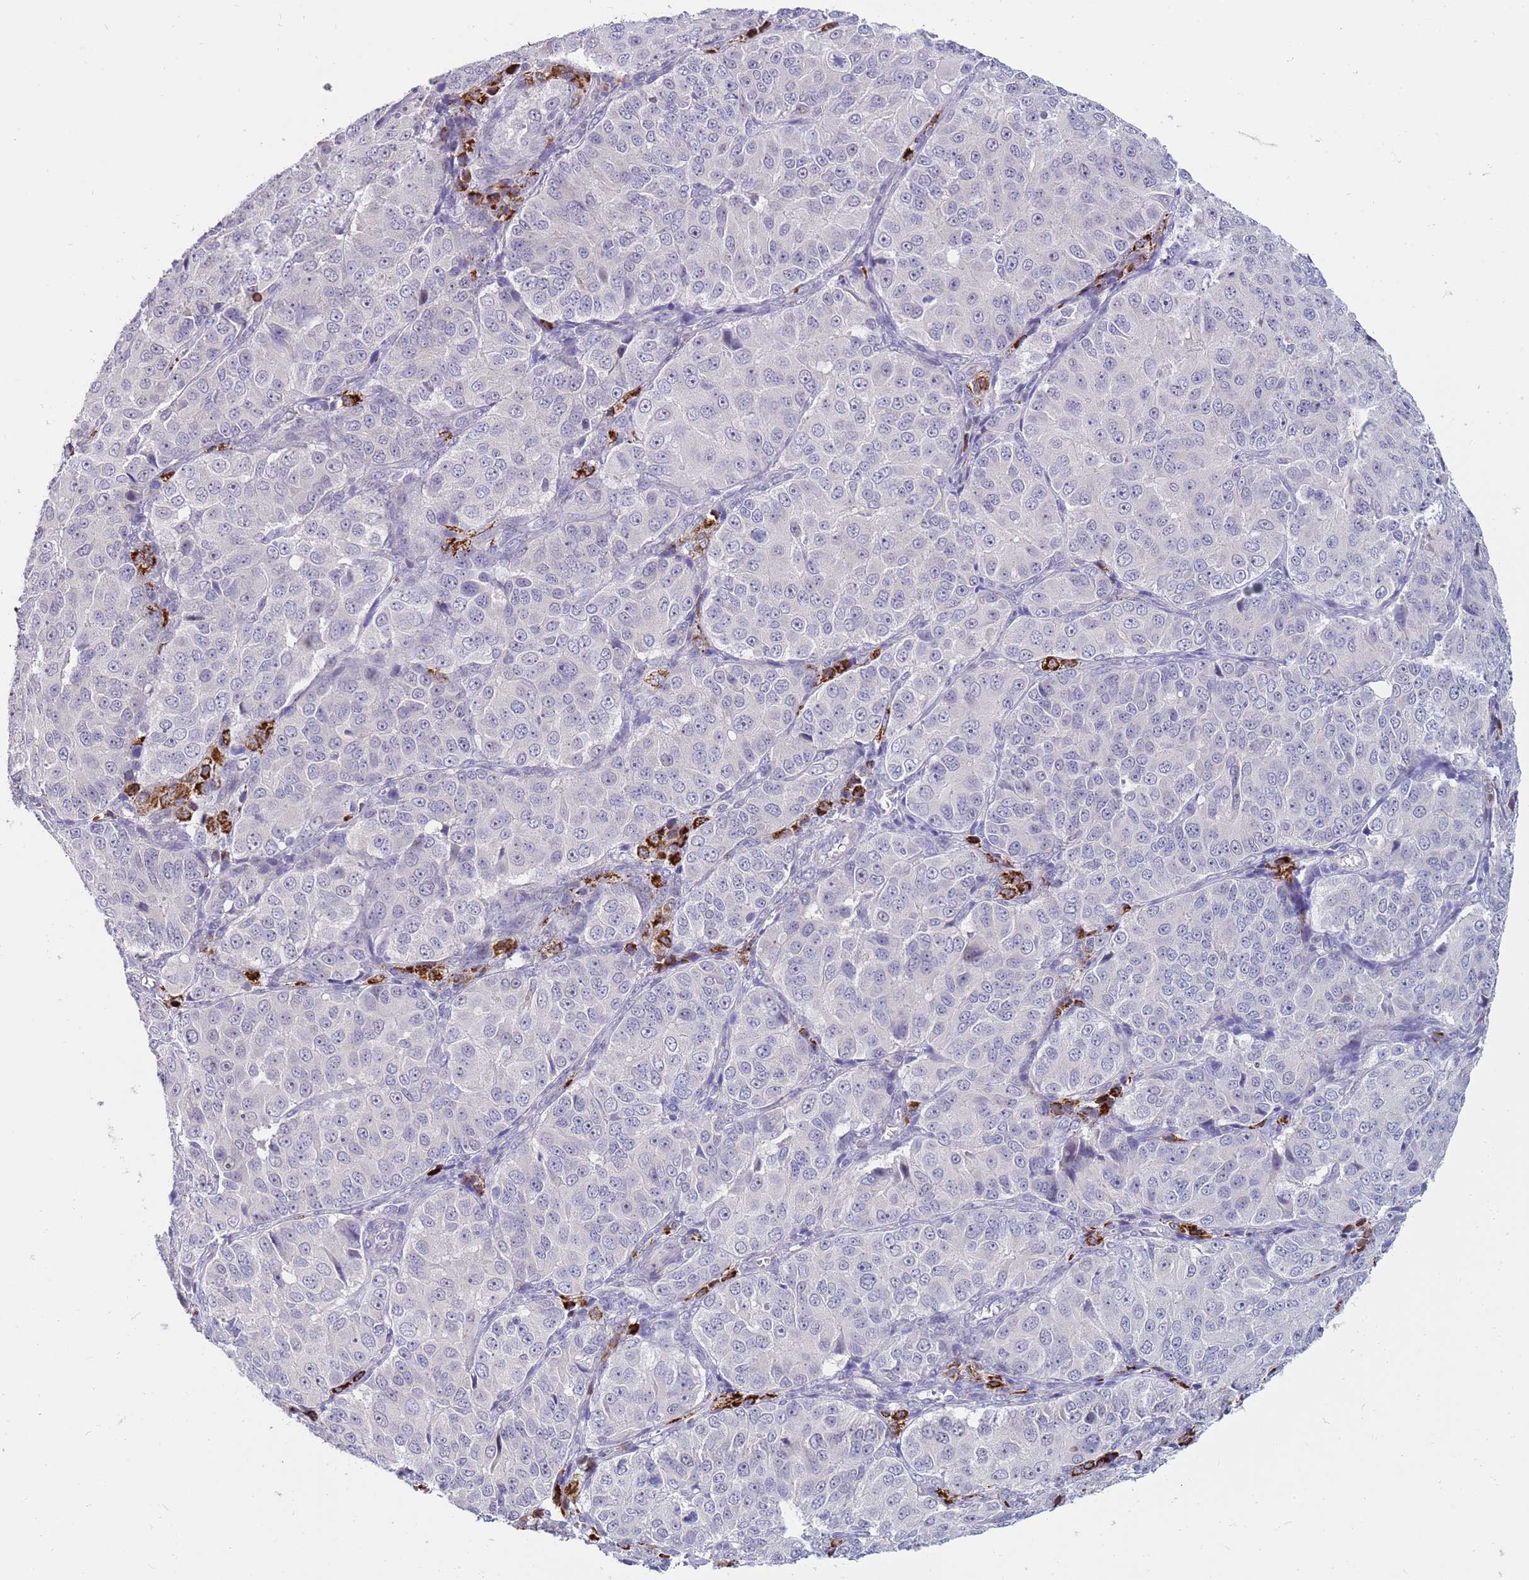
{"staining": {"intensity": "negative", "quantity": "none", "location": "none"}, "tissue": "ovarian cancer", "cell_type": "Tumor cells", "image_type": "cancer", "snomed": [{"axis": "morphology", "description": "Carcinoma, endometroid"}, {"axis": "topography", "description": "Ovary"}], "caption": "This is a histopathology image of immunohistochemistry (IHC) staining of ovarian cancer (endometroid carcinoma), which shows no positivity in tumor cells.", "gene": "STK25", "patient": {"sex": "female", "age": 51}}